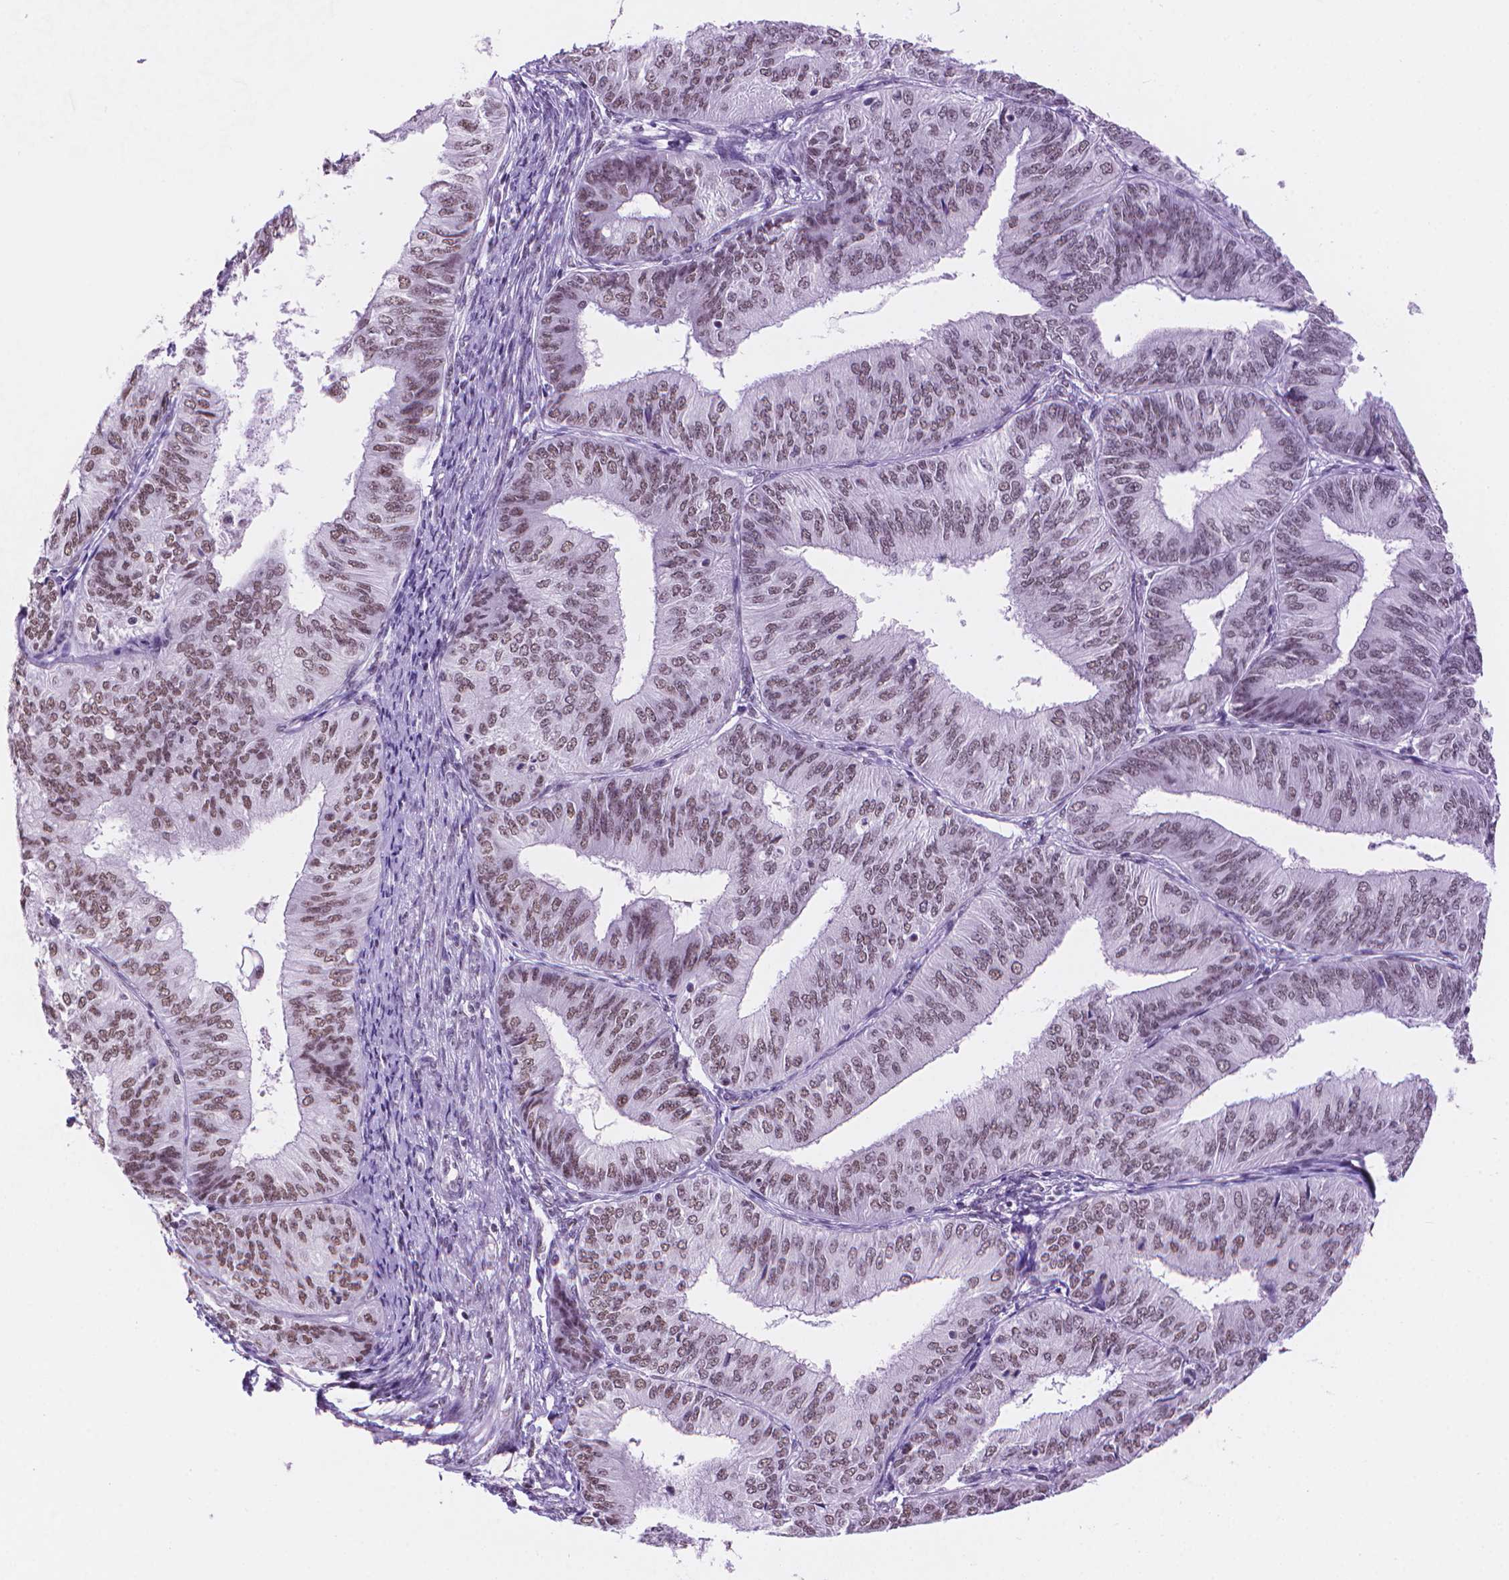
{"staining": {"intensity": "moderate", "quantity": ">75%", "location": "nuclear"}, "tissue": "endometrial cancer", "cell_type": "Tumor cells", "image_type": "cancer", "snomed": [{"axis": "morphology", "description": "Adenocarcinoma, NOS"}, {"axis": "topography", "description": "Endometrium"}], "caption": "Human adenocarcinoma (endometrial) stained for a protein (brown) reveals moderate nuclear positive expression in approximately >75% of tumor cells.", "gene": "RPA4", "patient": {"sex": "female", "age": 58}}